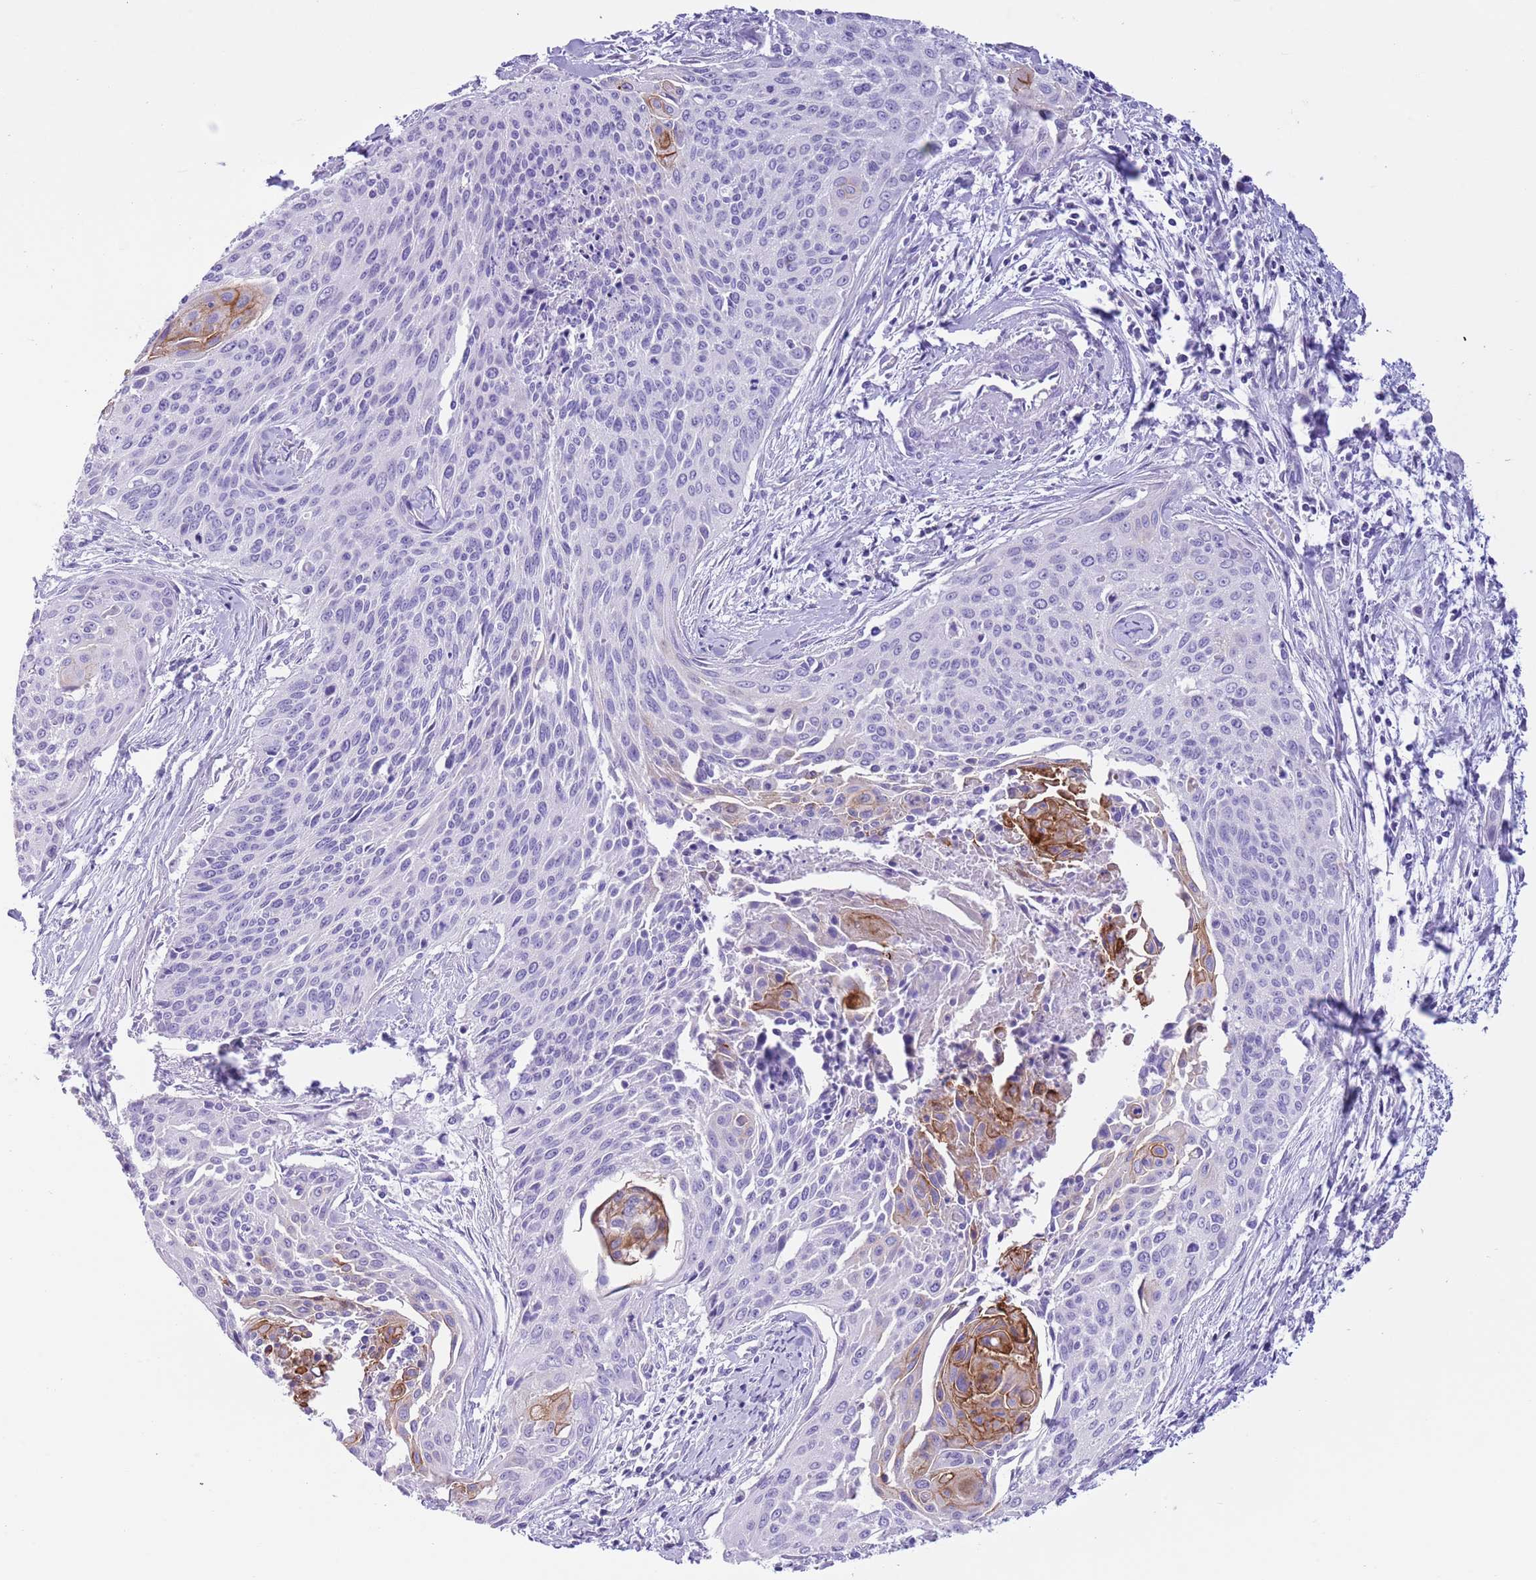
{"staining": {"intensity": "moderate", "quantity": "<25%", "location": "cytoplasmic/membranous"}, "tissue": "cervical cancer", "cell_type": "Tumor cells", "image_type": "cancer", "snomed": [{"axis": "morphology", "description": "Squamous cell carcinoma, NOS"}, {"axis": "topography", "description": "Cervix"}], "caption": "Human cervical cancer stained with a brown dye displays moderate cytoplasmic/membranous positive staining in about <25% of tumor cells.", "gene": "TBC1D10B", "patient": {"sex": "female", "age": 55}}